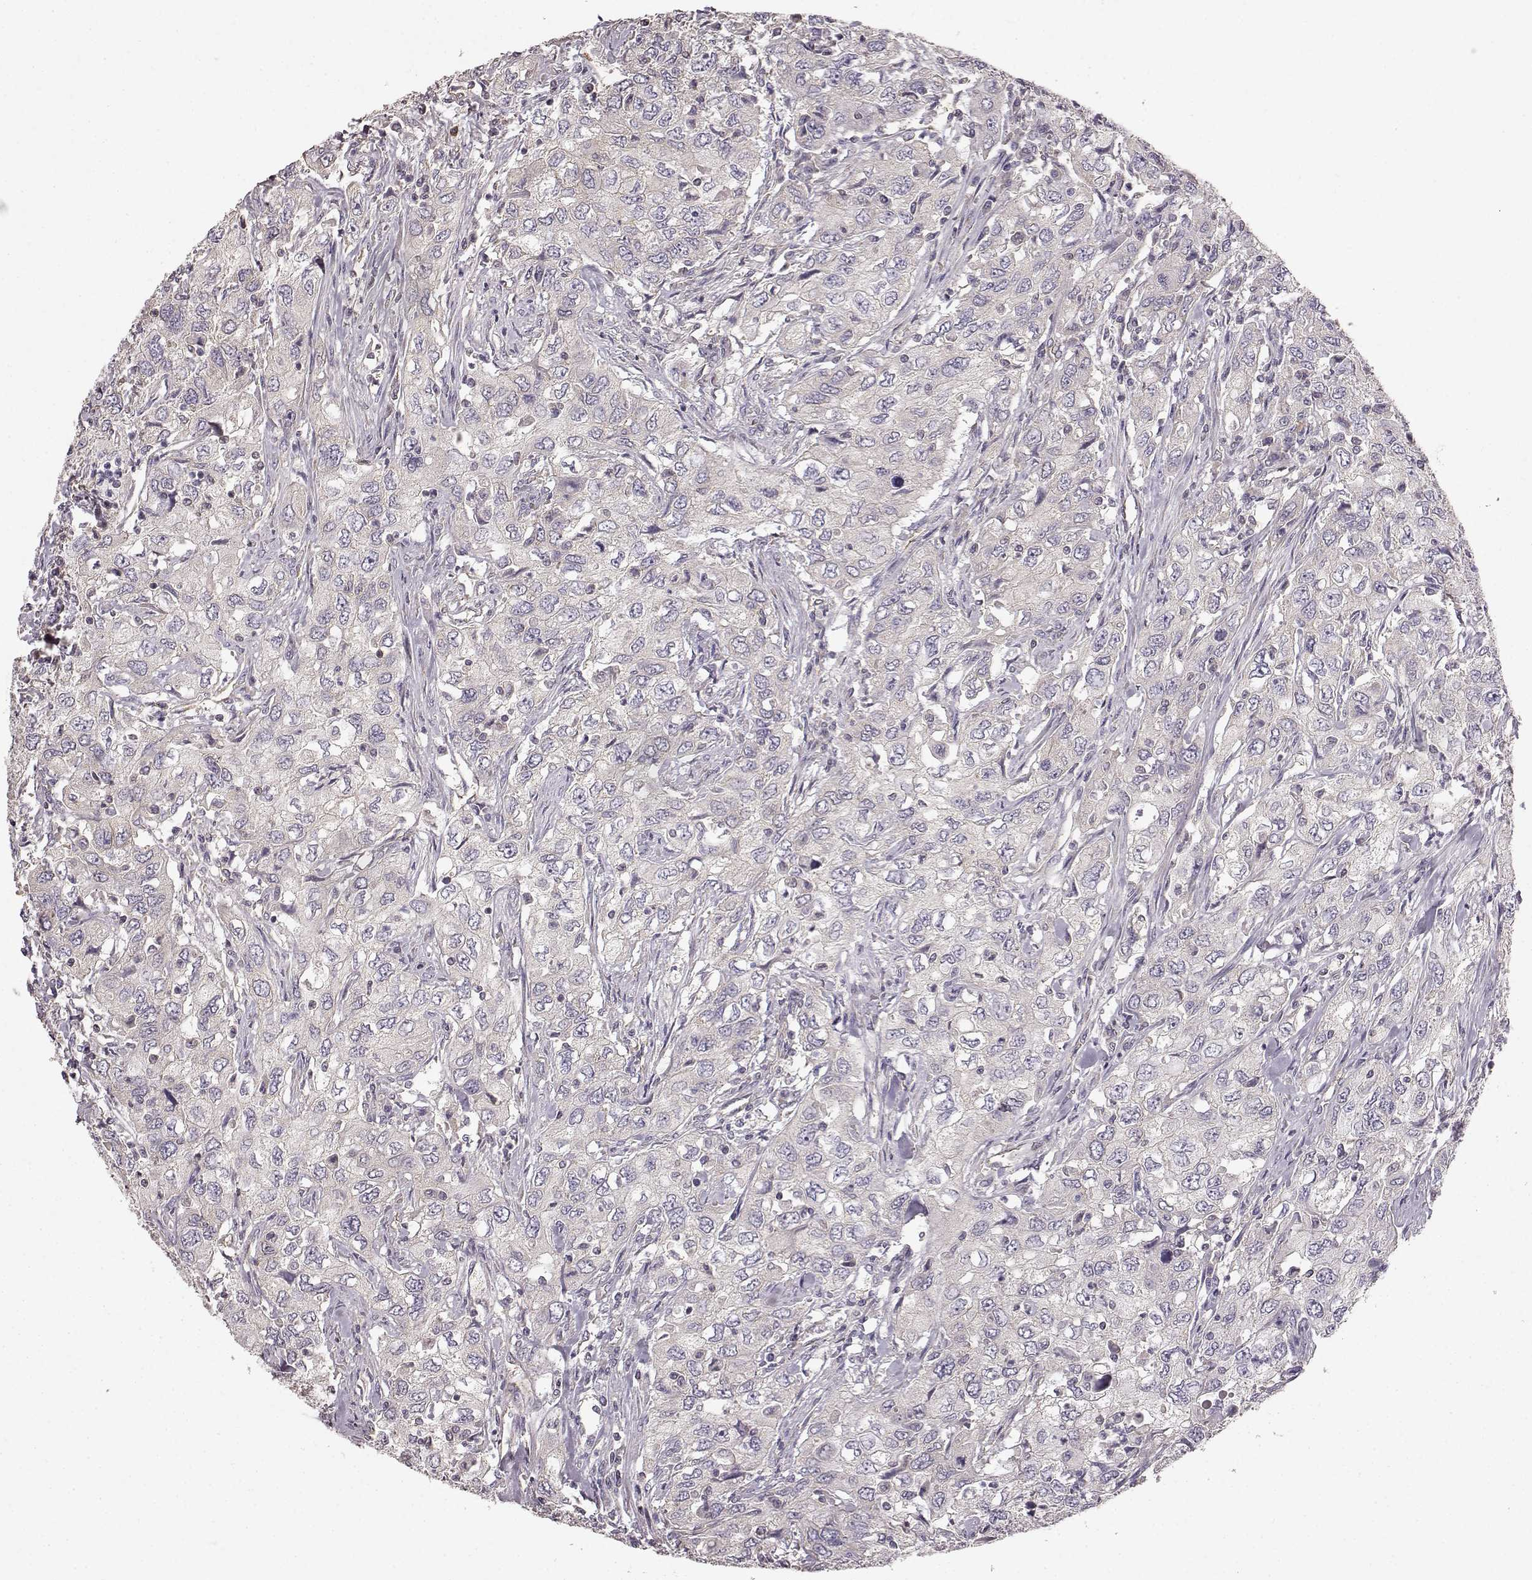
{"staining": {"intensity": "negative", "quantity": "none", "location": "none"}, "tissue": "urothelial cancer", "cell_type": "Tumor cells", "image_type": "cancer", "snomed": [{"axis": "morphology", "description": "Urothelial carcinoma, High grade"}, {"axis": "topography", "description": "Urinary bladder"}], "caption": "Immunohistochemical staining of human urothelial cancer demonstrates no significant expression in tumor cells. Nuclei are stained in blue.", "gene": "ERBB3", "patient": {"sex": "male", "age": 76}}